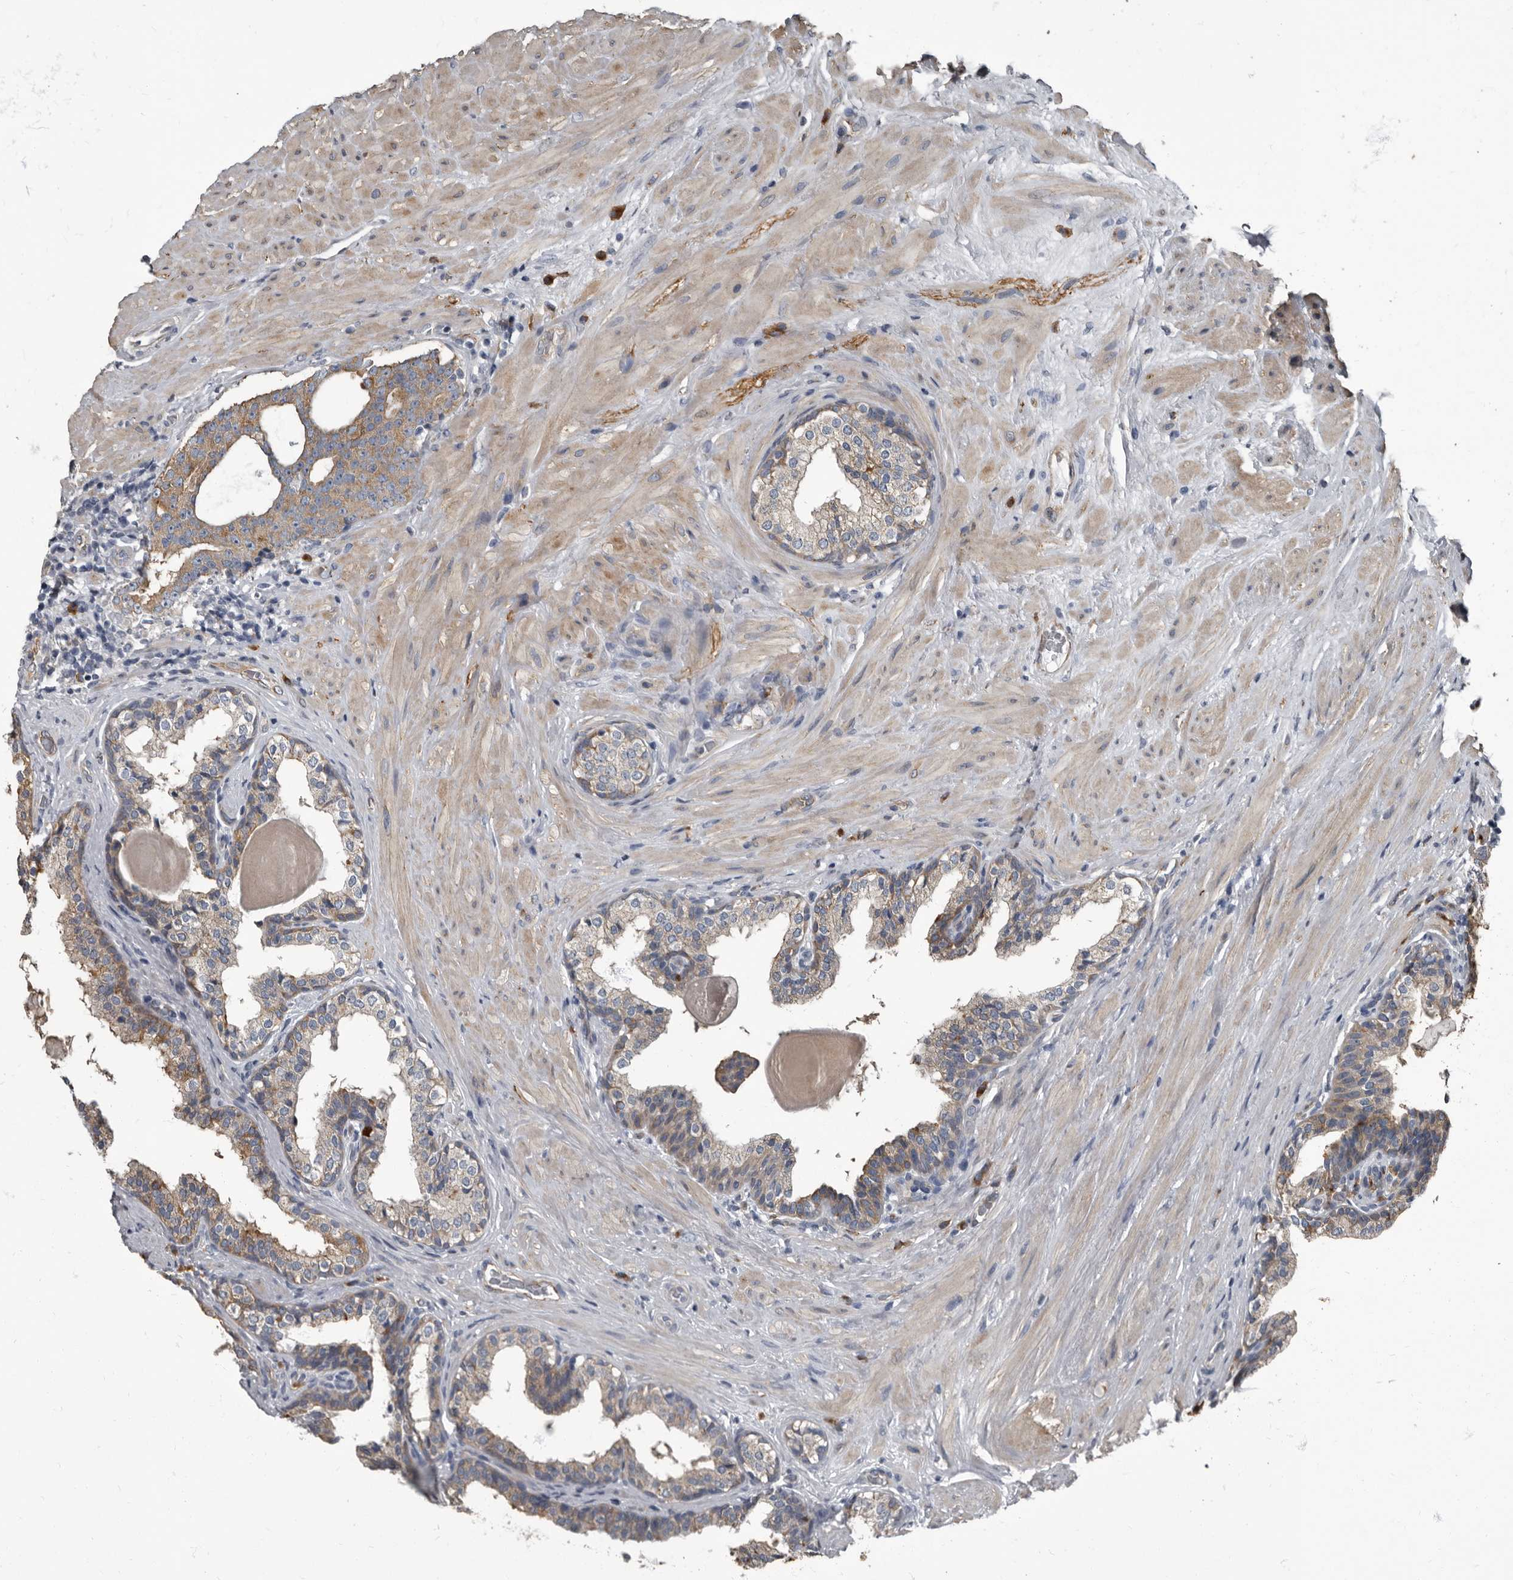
{"staining": {"intensity": "moderate", "quantity": ">75%", "location": "cytoplasmic/membranous"}, "tissue": "prostate cancer", "cell_type": "Tumor cells", "image_type": "cancer", "snomed": [{"axis": "morphology", "description": "Adenocarcinoma, High grade"}, {"axis": "topography", "description": "Prostate"}], "caption": "Immunohistochemical staining of human prostate adenocarcinoma (high-grade) demonstrates moderate cytoplasmic/membranous protein staining in about >75% of tumor cells.", "gene": "TPD52L1", "patient": {"sex": "male", "age": 56}}